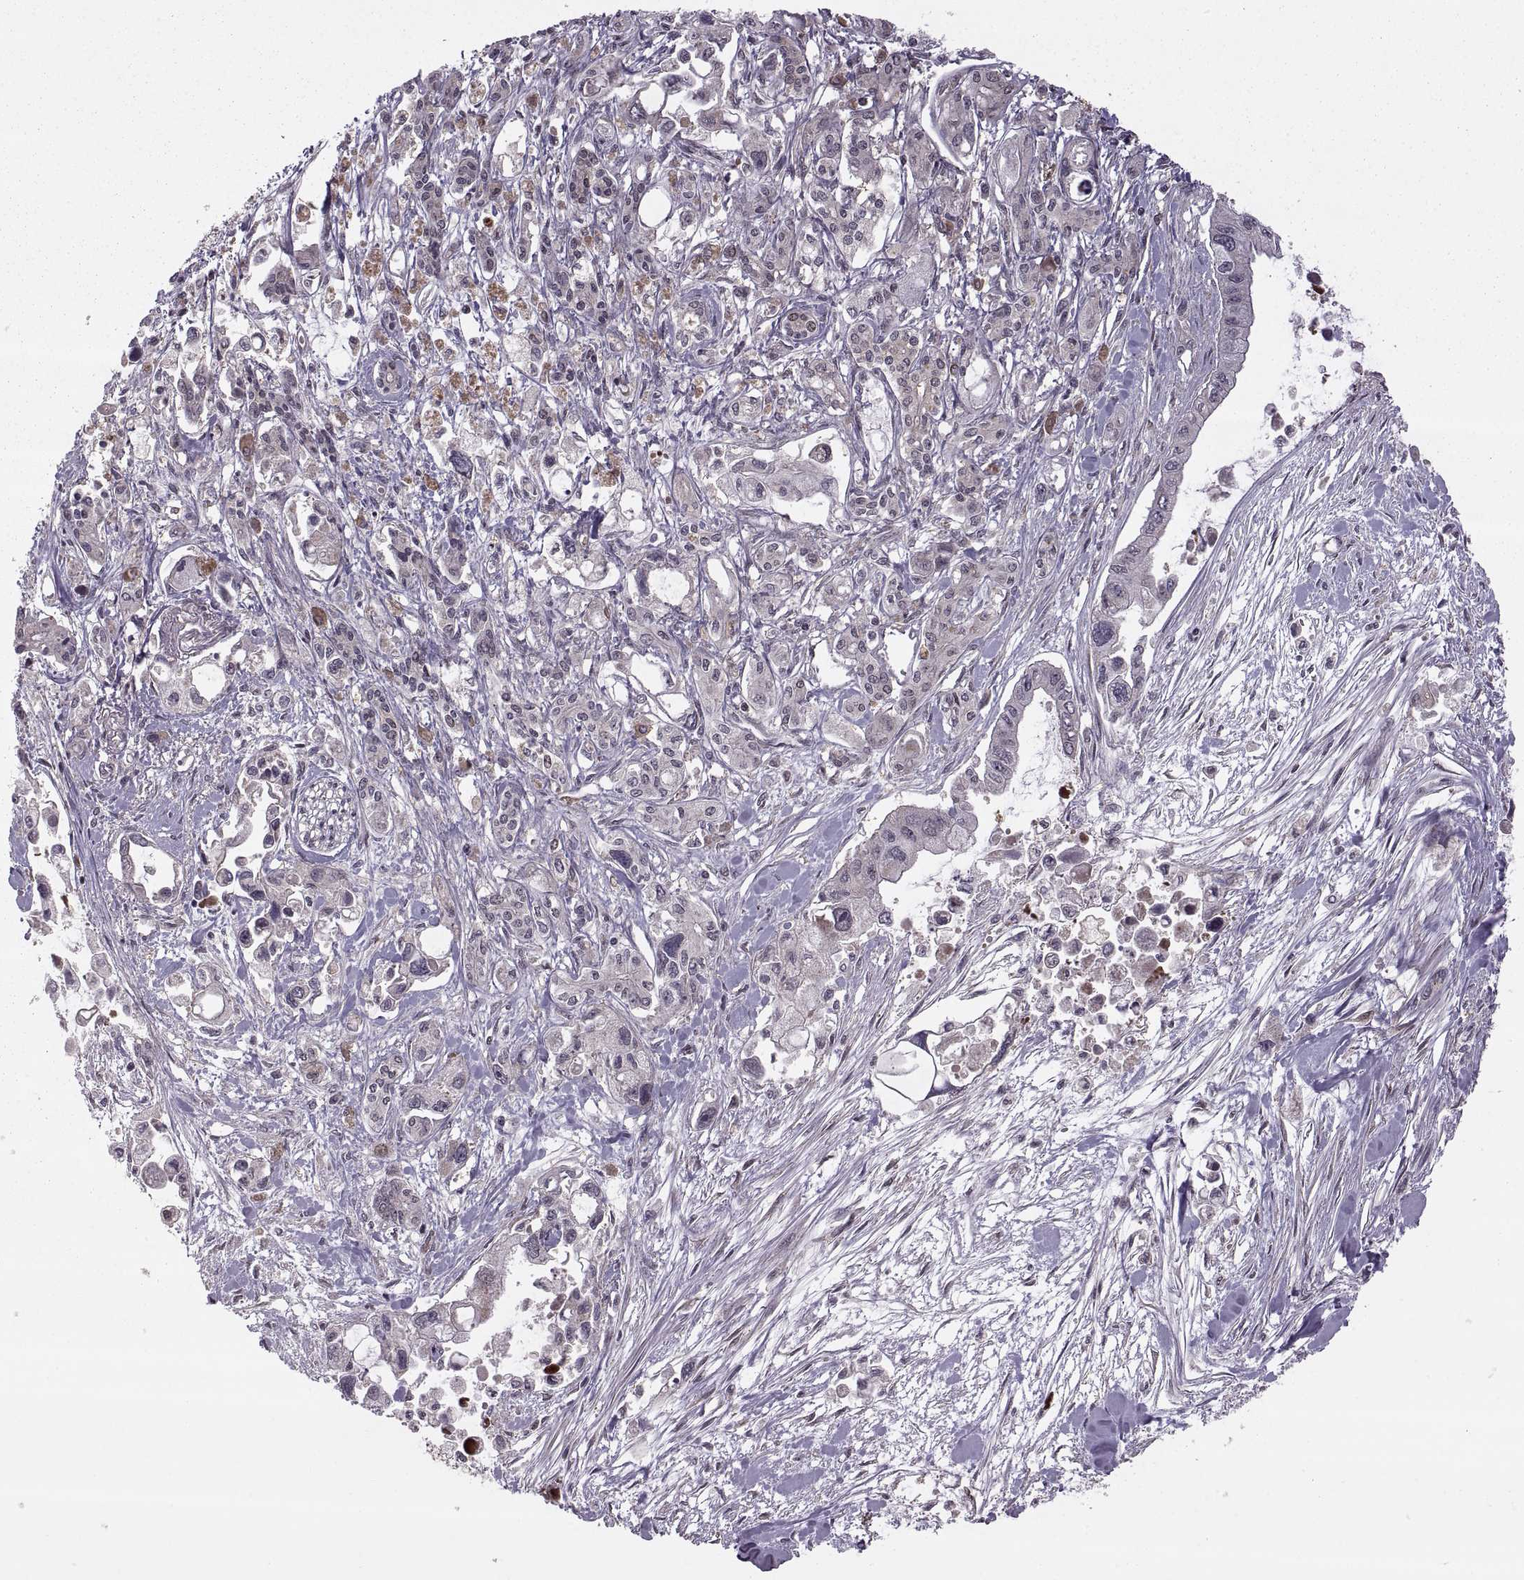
{"staining": {"intensity": "negative", "quantity": "none", "location": "none"}, "tissue": "pancreatic cancer", "cell_type": "Tumor cells", "image_type": "cancer", "snomed": [{"axis": "morphology", "description": "Adenocarcinoma, NOS"}, {"axis": "topography", "description": "Pancreas"}], "caption": "This histopathology image is of pancreatic cancer stained with immunohistochemistry (IHC) to label a protein in brown with the nuclei are counter-stained blue. There is no positivity in tumor cells.", "gene": "DEDD", "patient": {"sex": "female", "age": 61}}